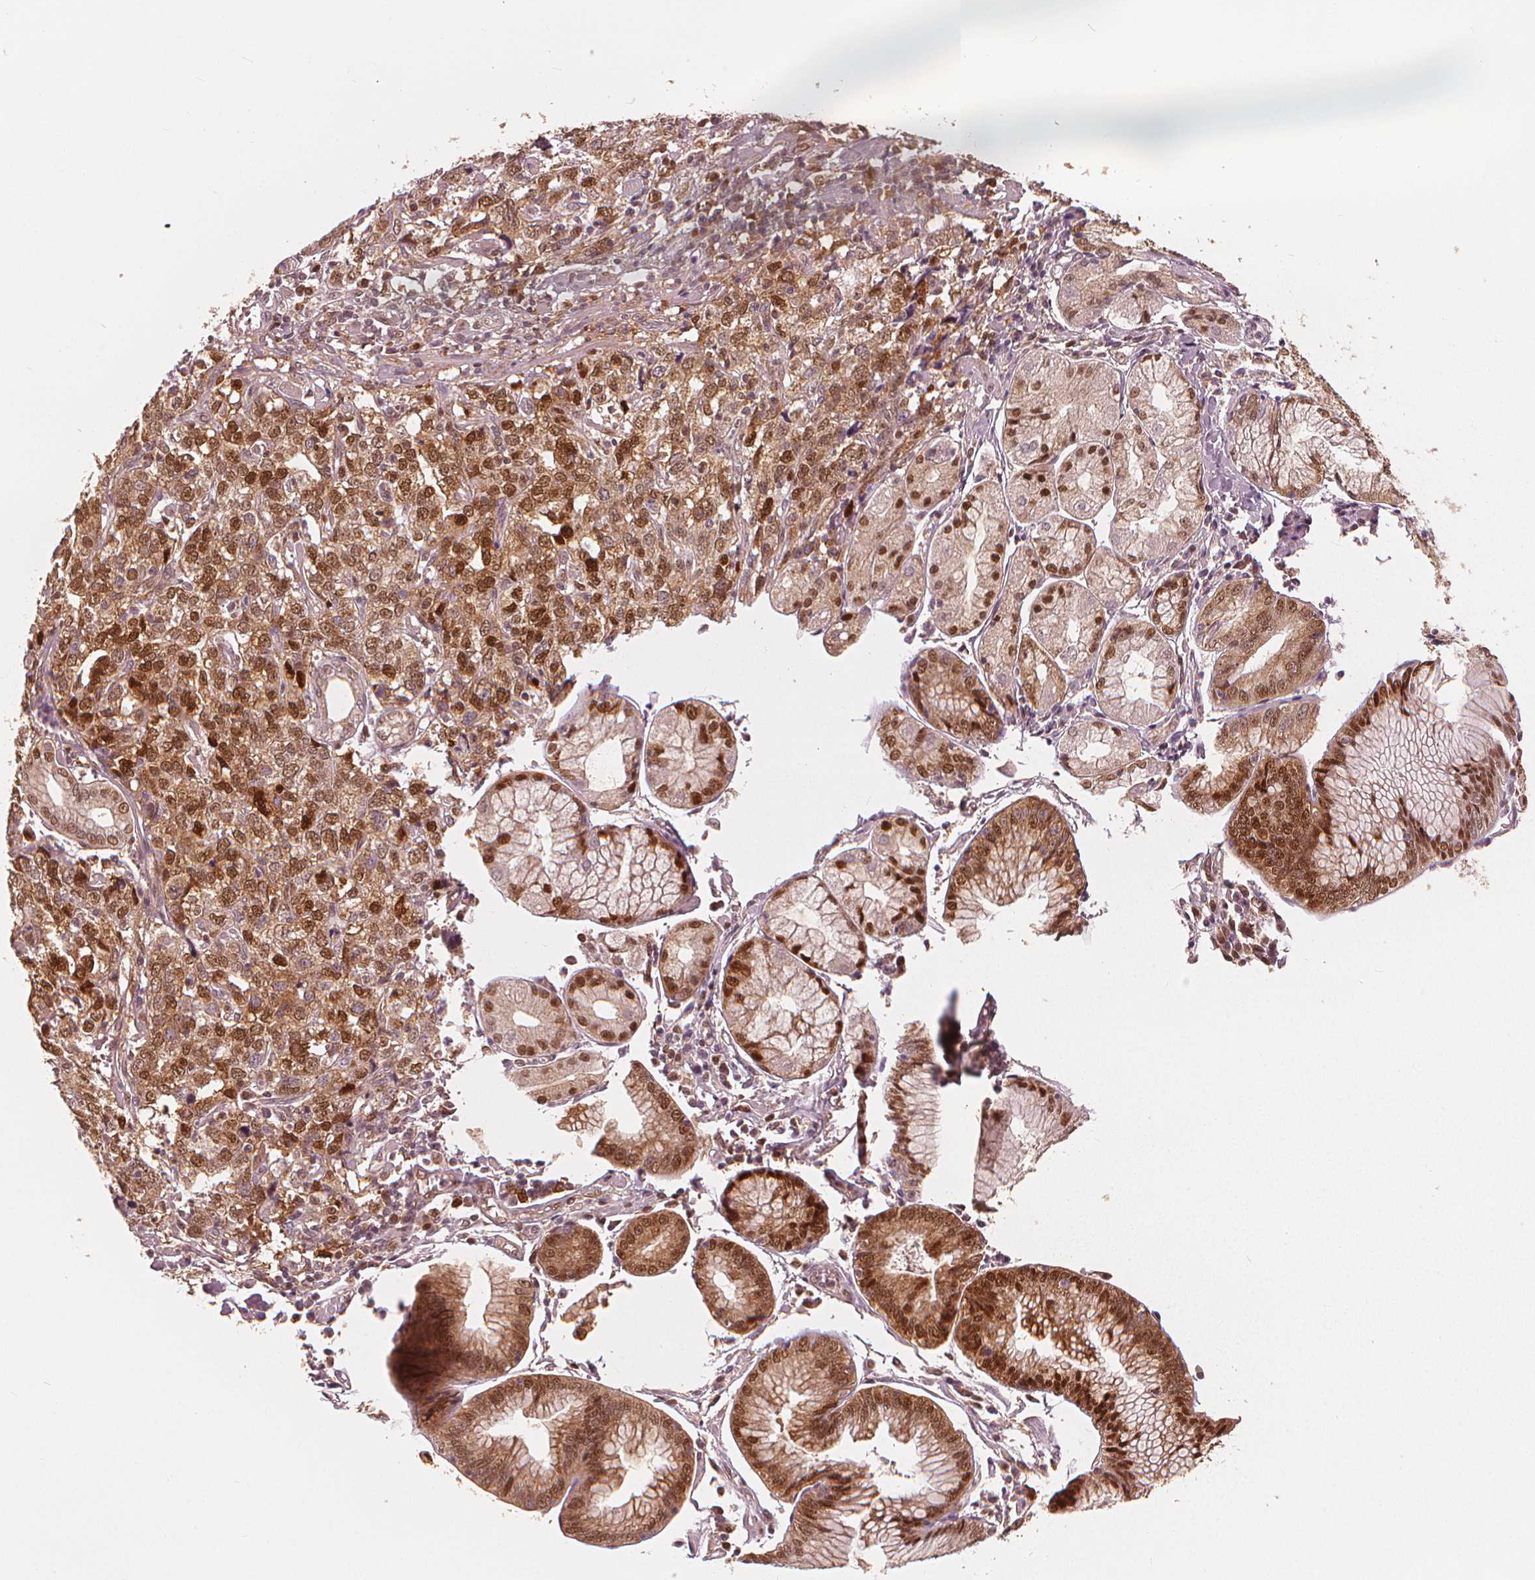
{"staining": {"intensity": "moderate", "quantity": ">75%", "location": "cytoplasmic/membranous,nuclear"}, "tissue": "stomach cancer", "cell_type": "Tumor cells", "image_type": "cancer", "snomed": [{"axis": "morphology", "description": "Adenocarcinoma, NOS"}, {"axis": "topography", "description": "Stomach, upper"}], "caption": "Tumor cells reveal medium levels of moderate cytoplasmic/membranous and nuclear expression in approximately >75% of cells in human stomach cancer. The protein of interest is stained brown, and the nuclei are stained in blue (DAB IHC with brightfield microscopy, high magnification).", "gene": "SQSTM1", "patient": {"sex": "male", "age": 81}}